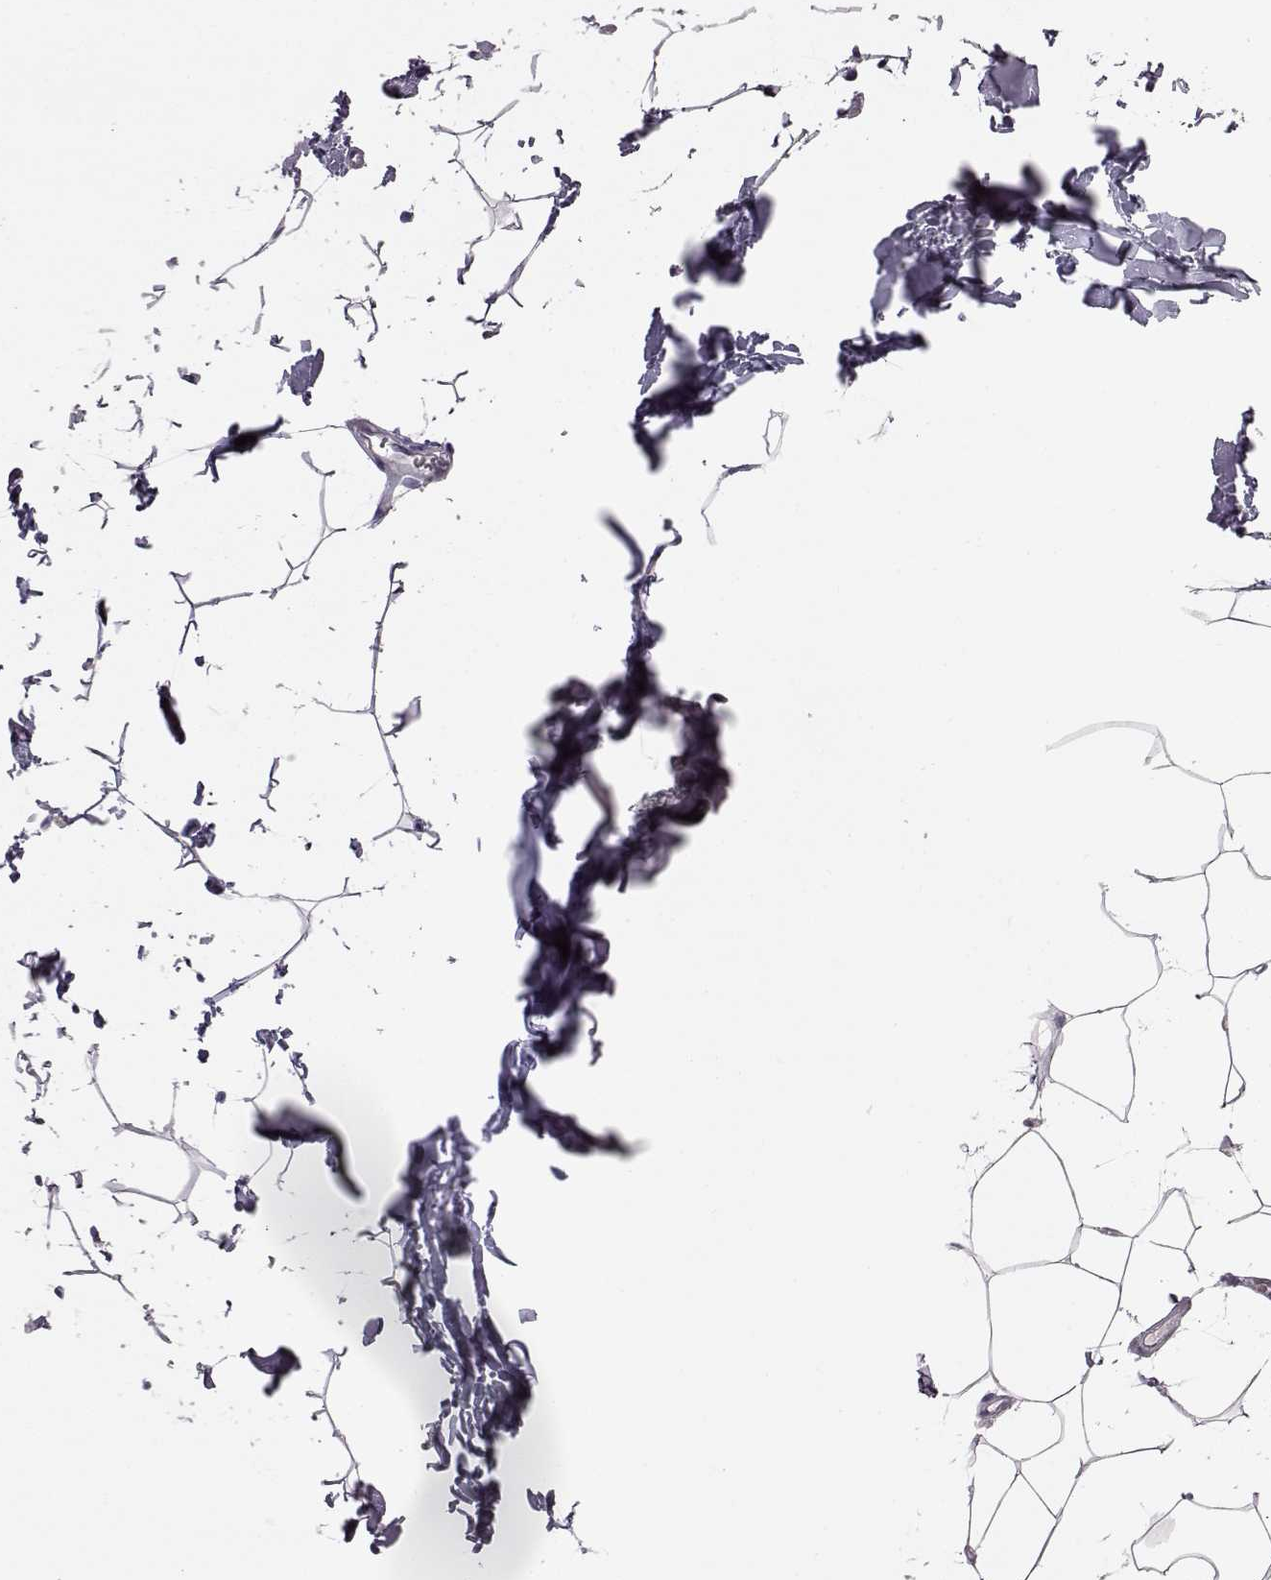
{"staining": {"intensity": "negative", "quantity": "none", "location": "none"}, "tissue": "breast", "cell_type": "Adipocytes", "image_type": "normal", "snomed": [{"axis": "morphology", "description": "Normal tissue, NOS"}, {"axis": "topography", "description": "Breast"}], "caption": "Immunohistochemistry (IHC) of benign human breast displays no staining in adipocytes. (Brightfield microscopy of DAB (3,3'-diaminobenzidine) IHC at high magnification).", "gene": "ADGRG2", "patient": {"sex": "female", "age": 32}}